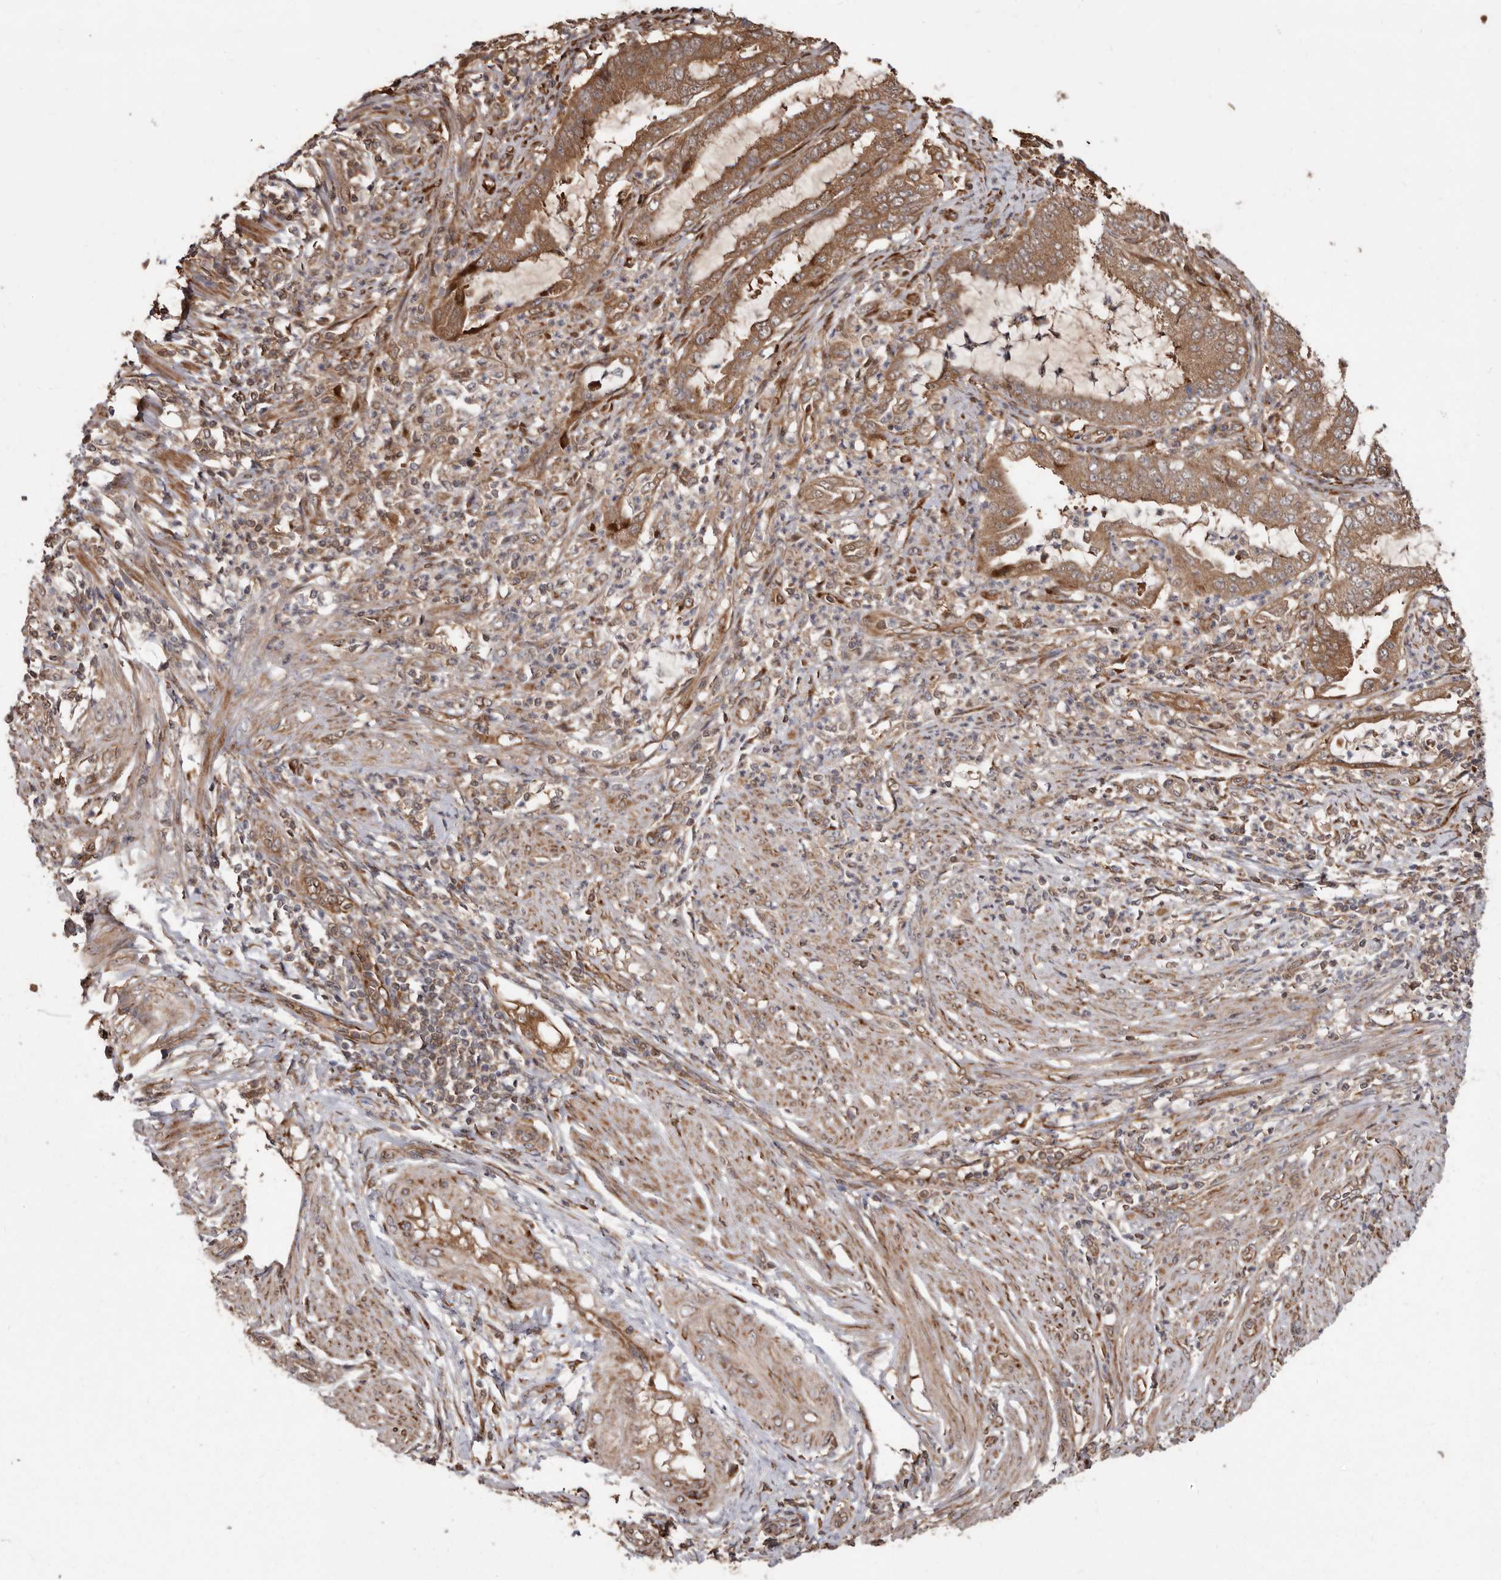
{"staining": {"intensity": "moderate", "quantity": ">75%", "location": "cytoplasmic/membranous"}, "tissue": "endometrial cancer", "cell_type": "Tumor cells", "image_type": "cancer", "snomed": [{"axis": "morphology", "description": "Adenocarcinoma, NOS"}, {"axis": "topography", "description": "Endometrium"}], "caption": "About >75% of tumor cells in endometrial adenocarcinoma exhibit moderate cytoplasmic/membranous protein staining as visualized by brown immunohistochemical staining.", "gene": "FLAD1", "patient": {"sex": "female", "age": 51}}